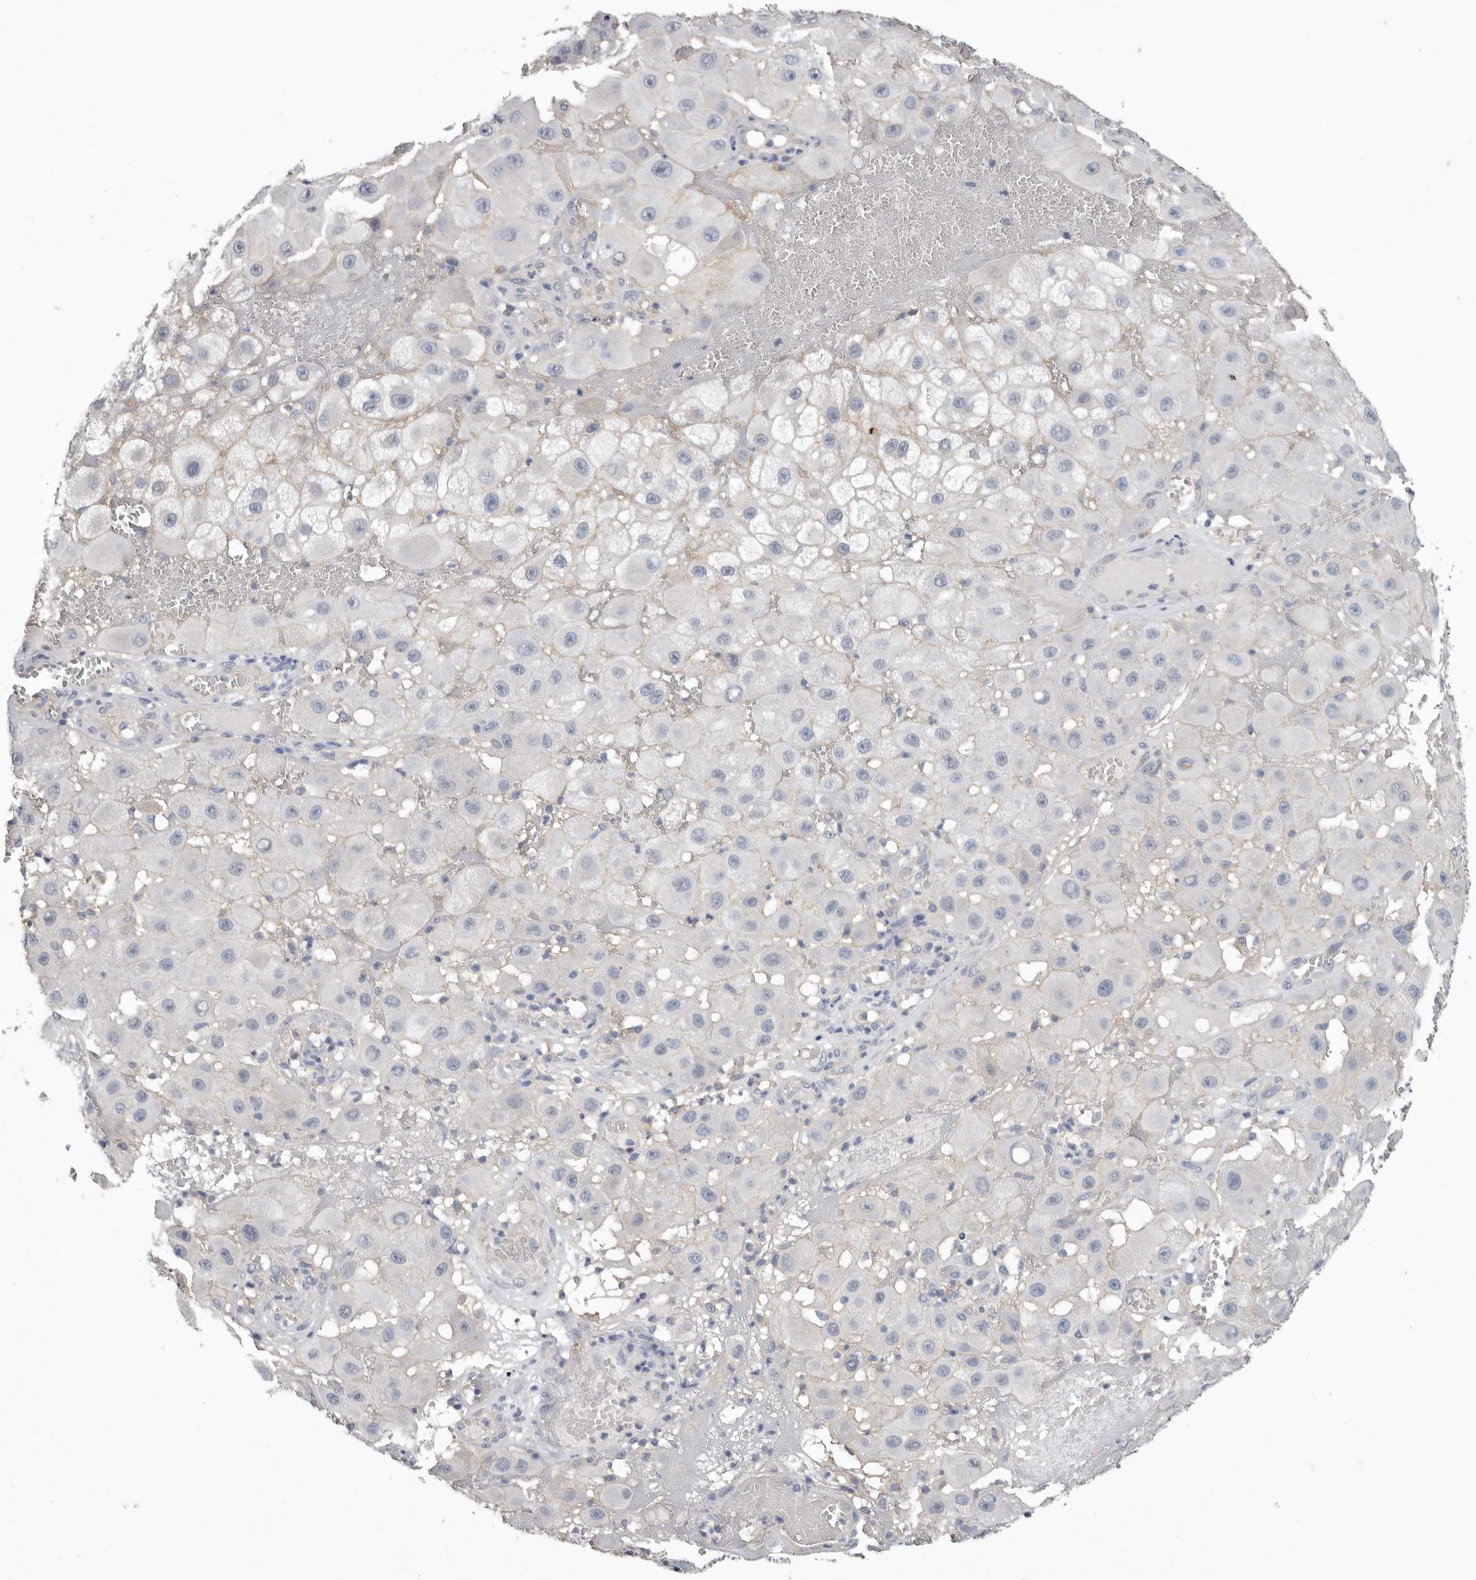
{"staining": {"intensity": "negative", "quantity": "none", "location": "none"}, "tissue": "melanoma", "cell_type": "Tumor cells", "image_type": "cancer", "snomed": [{"axis": "morphology", "description": "Malignant melanoma, NOS"}, {"axis": "topography", "description": "Skin"}], "caption": "Tumor cells show no significant expression in malignant melanoma.", "gene": "NECTIN2", "patient": {"sex": "female", "age": 81}}